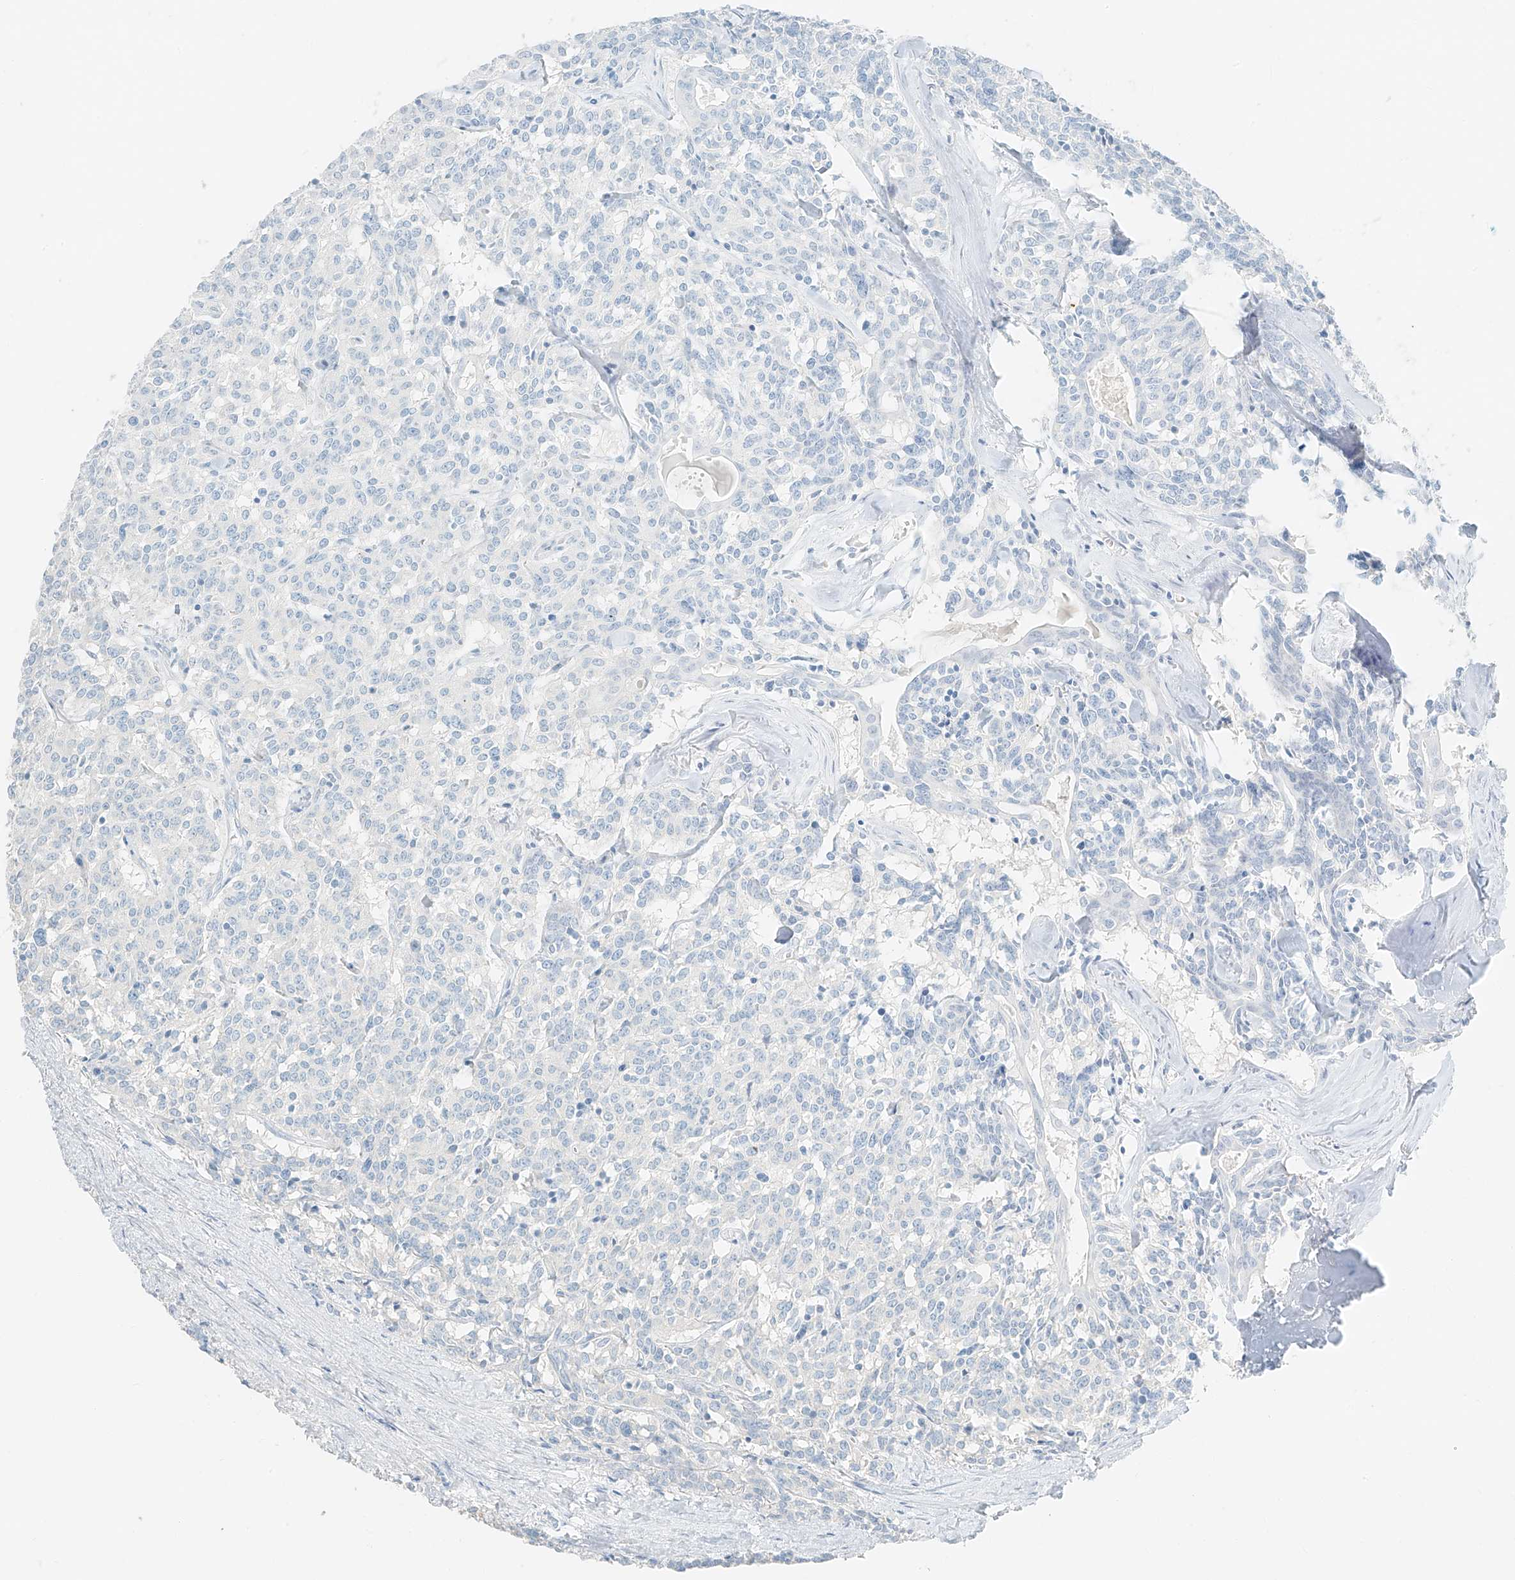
{"staining": {"intensity": "negative", "quantity": "none", "location": "none"}, "tissue": "carcinoid", "cell_type": "Tumor cells", "image_type": "cancer", "snomed": [{"axis": "morphology", "description": "Carcinoid, malignant, NOS"}, {"axis": "topography", "description": "Lung"}], "caption": "High magnification brightfield microscopy of carcinoid stained with DAB (brown) and counterstained with hematoxylin (blue): tumor cells show no significant expression.", "gene": "RFTN2", "patient": {"sex": "female", "age": 46}}